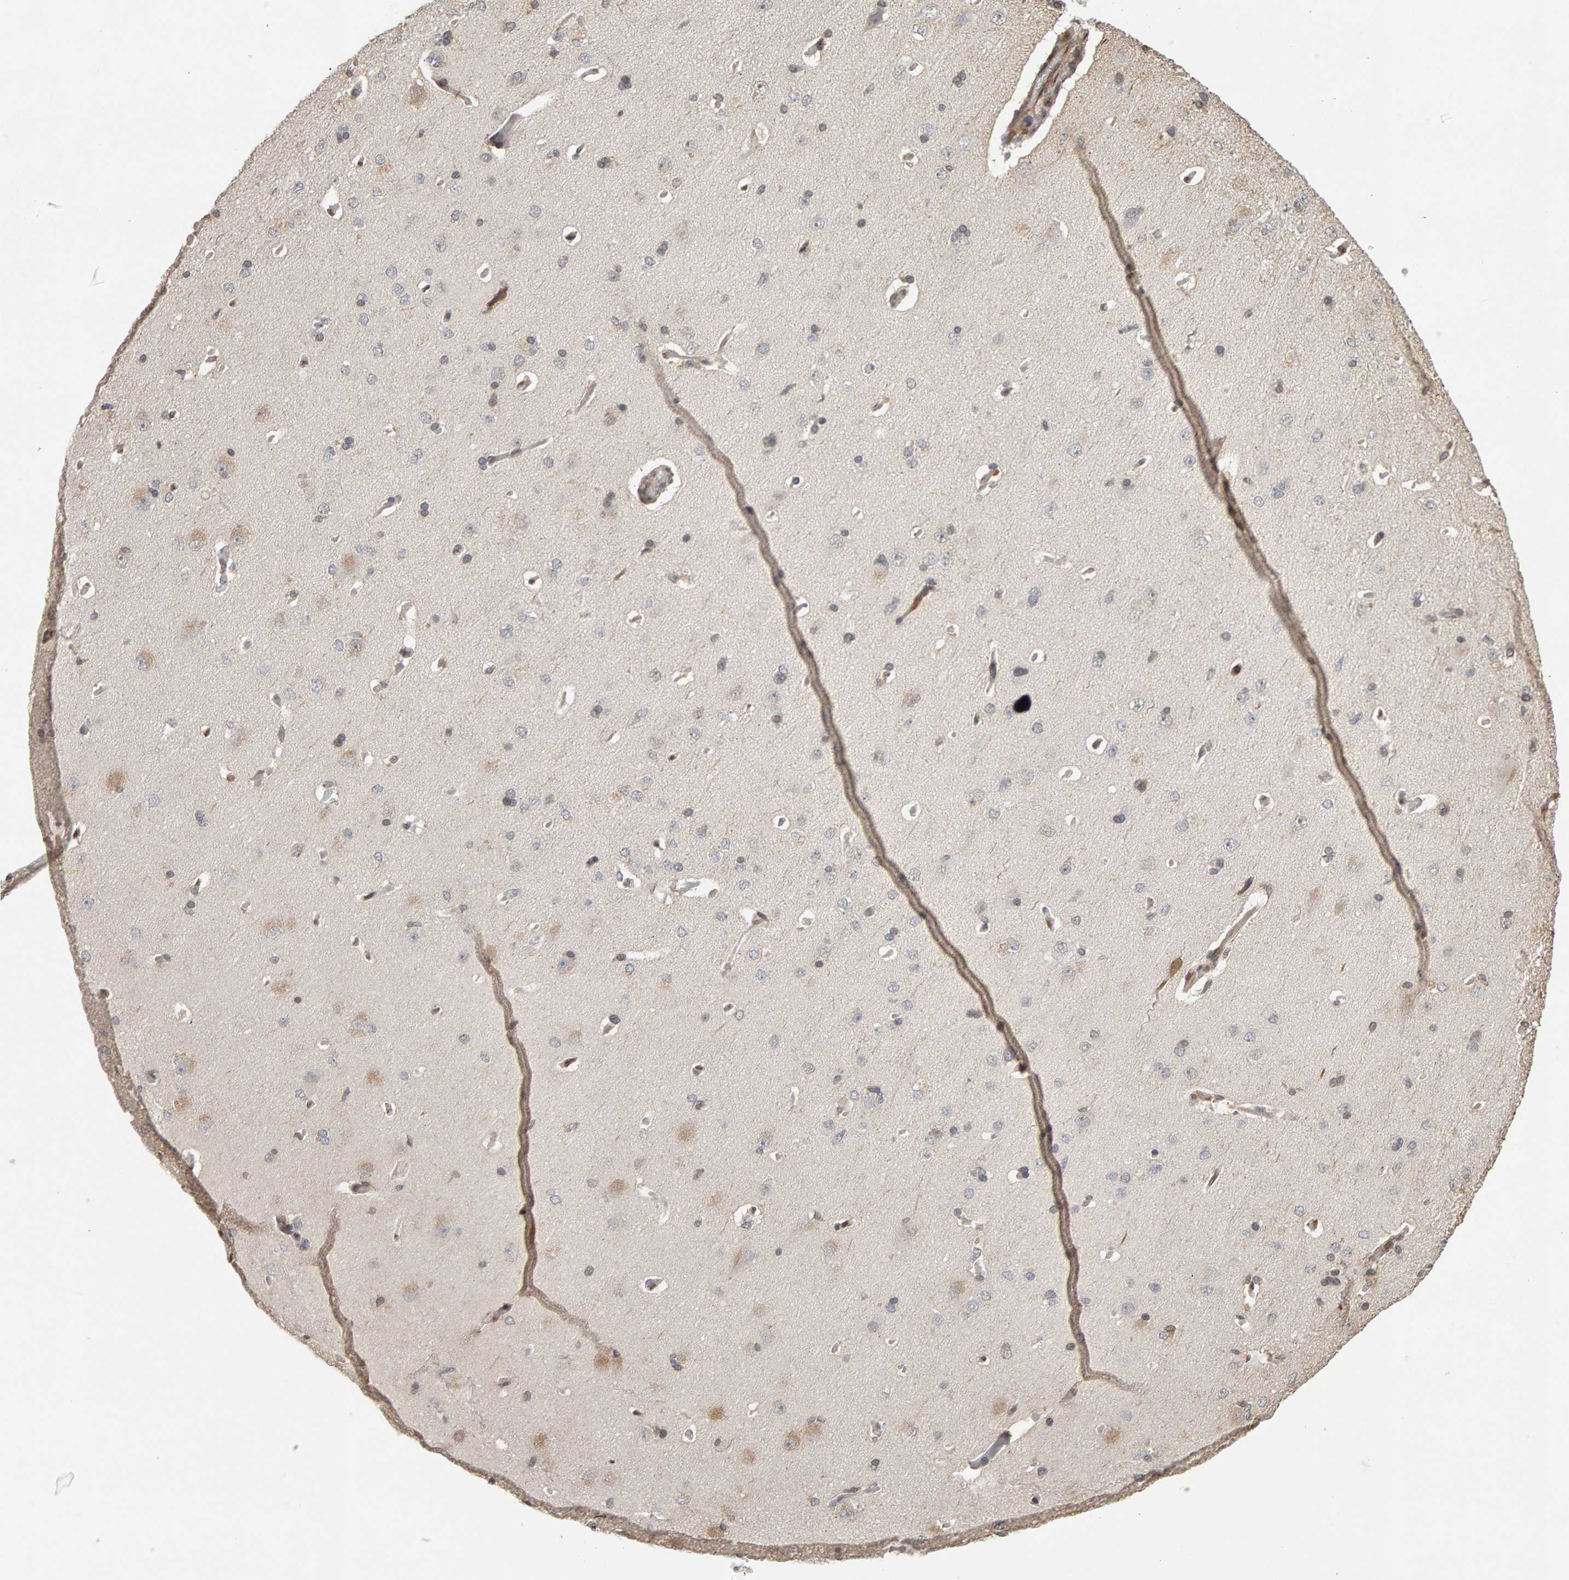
{"staining": {"intensity": "moderate", "quantity": ">75%", "location": "cytoplasmic/membranous"}, "tissue": "cerebral cortex", "cell_type": "Endothelial cells", "image_type": "normal", "snomed": [{"axis": "morphology", "description": "Normal tissue, NOS"}, {"axis": "topography", "description": "Cerebral cortex"}], "caption": "Cerebral cortex stained with DAB IHC reveals medium levels of moderate cytoplasmic/membranous expression in approximately >75% of endothelial cells.", "gene": "TEFM", "patient": {"sex": "male", "age": 62}}